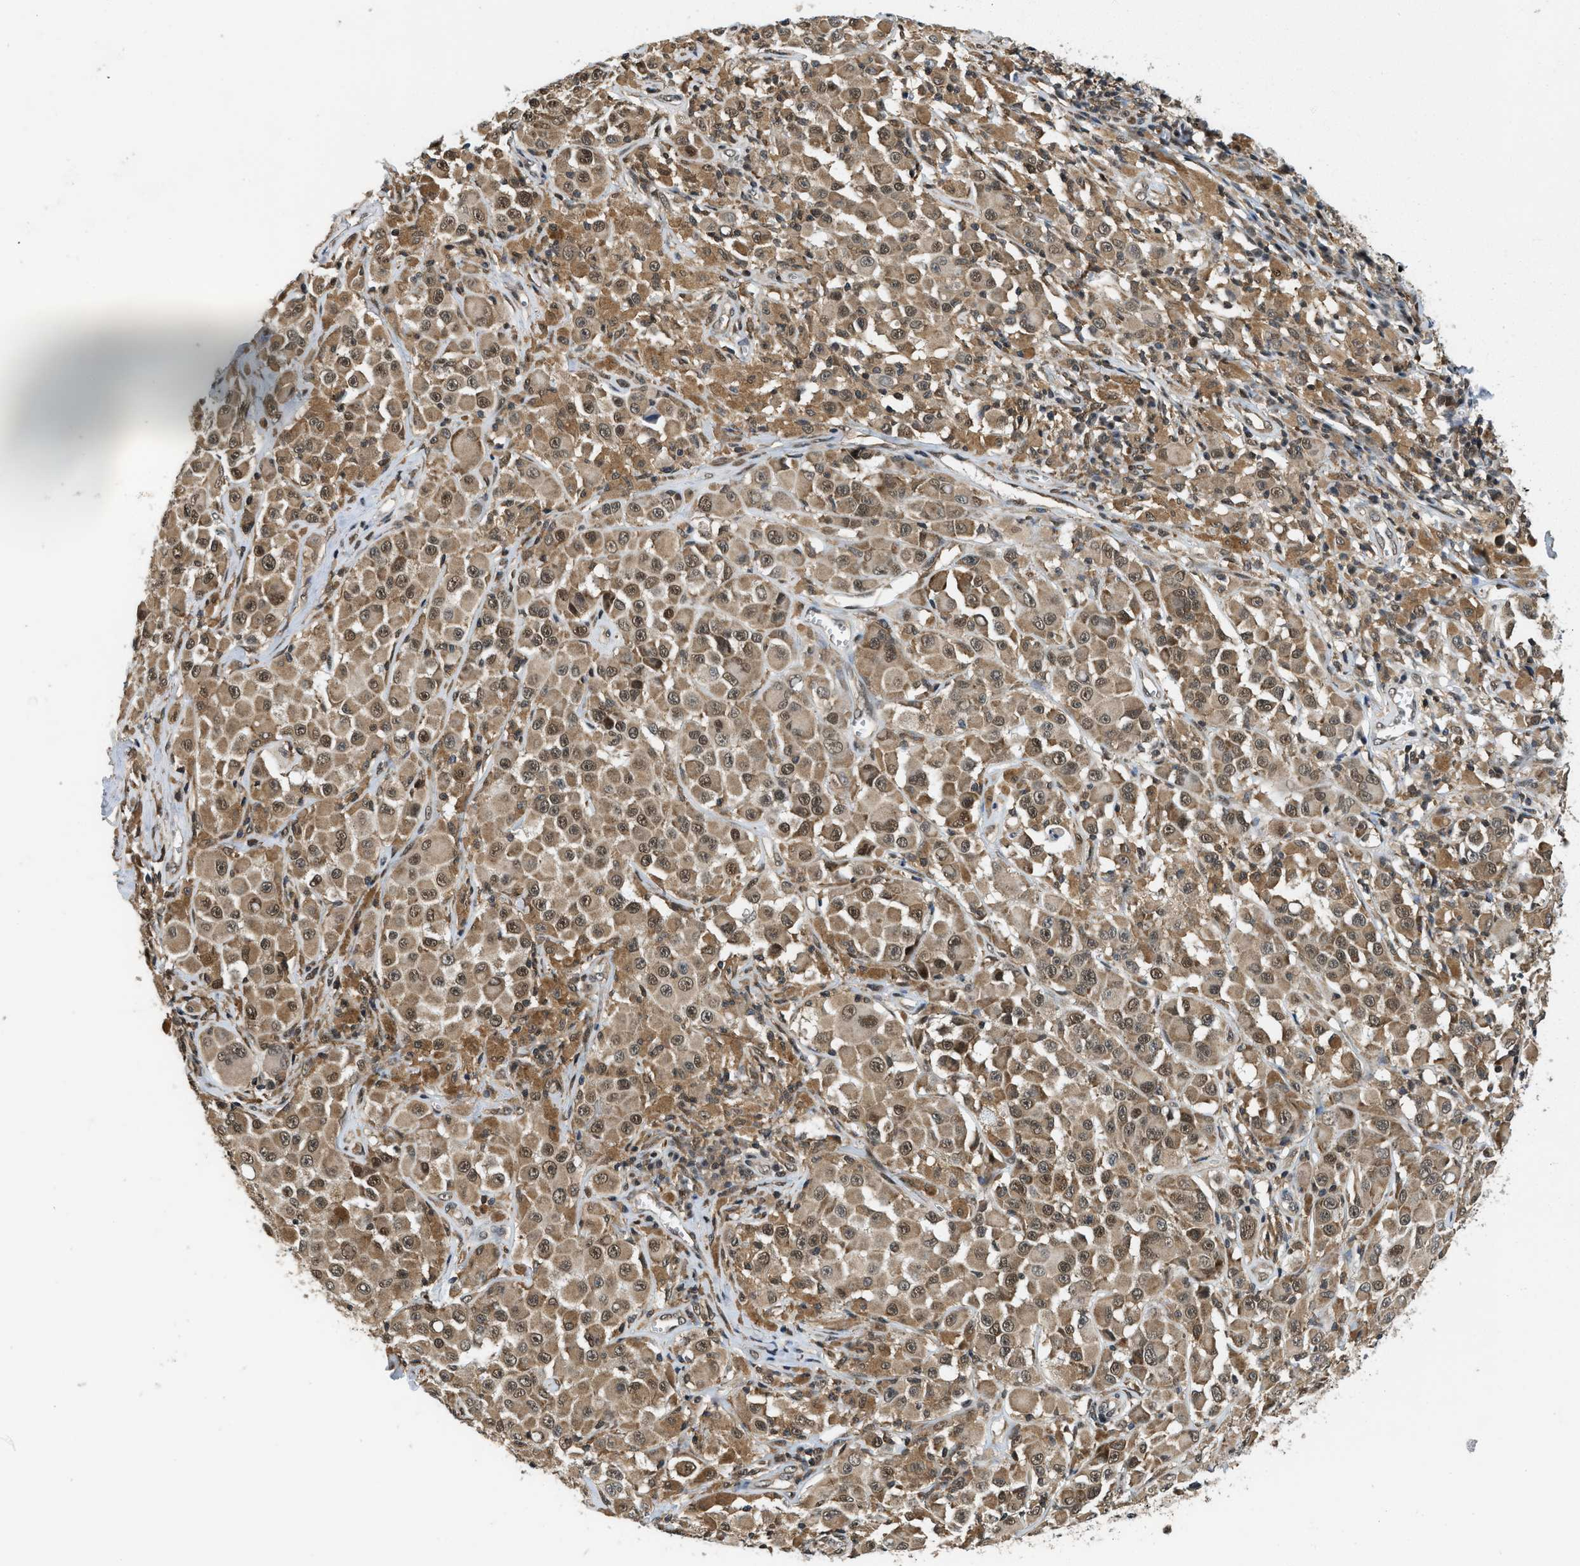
{"staining": {"intensity": "moderate", "quantity": ">75%", "location": "cytoplasmic/membranous,nuclear"}, "tissue": "melanoma", "cell_type": "Tumor cells", "image_type": "cancer", "snomed": [{"axis": "morphology", "description": "Malignant melanoma, NOS"}, {"axis": "topography", "description": "Skin"}], "caption": "A brown stain highlights moderate cytoplasmic/membranous and nuclear positivity of a protein in human melanoma tumor cells.", "gene": "ATF7IP", "patient": {"sex": "male", "age": 84}}